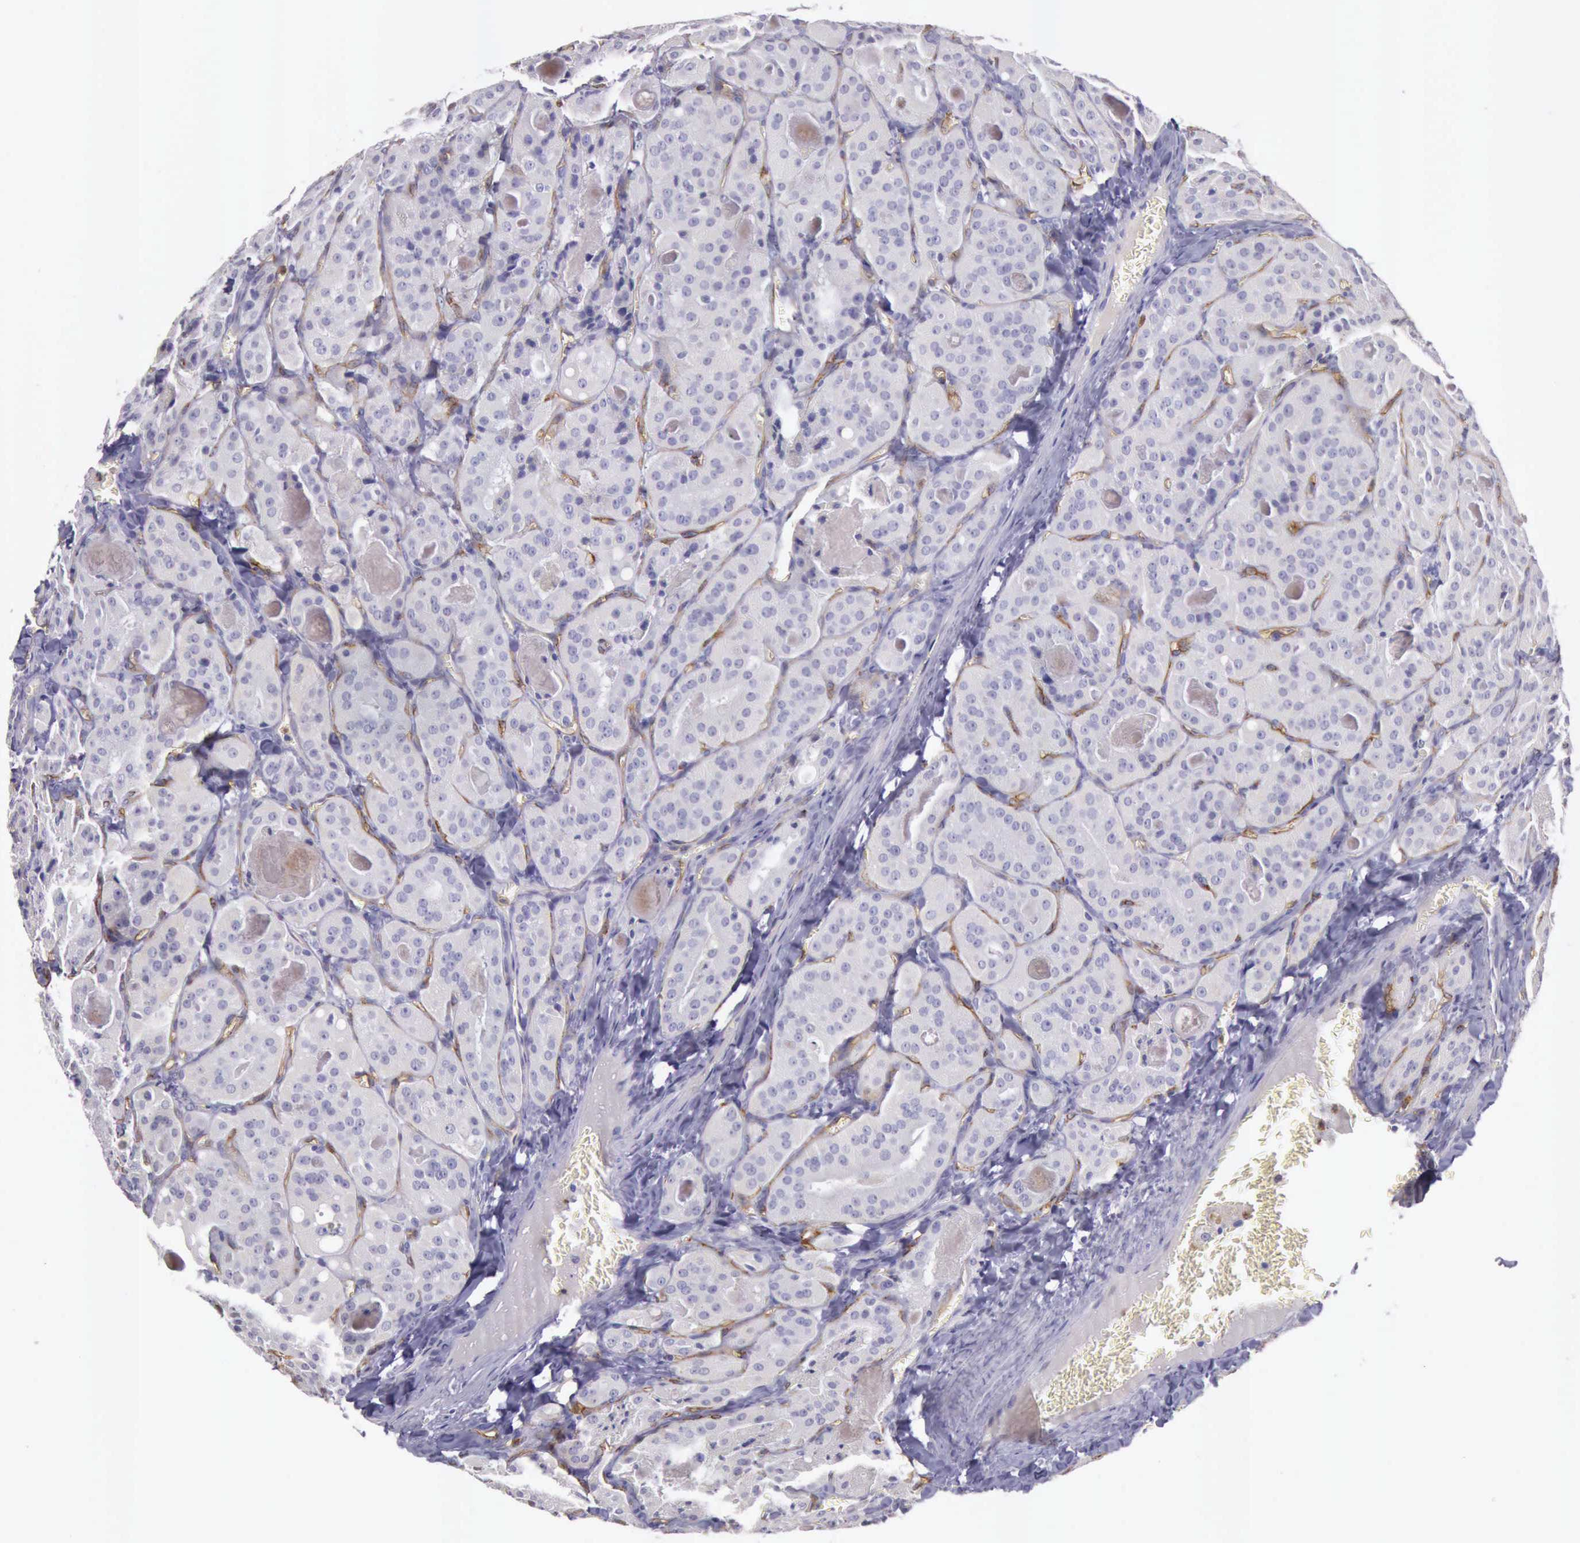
{"staining": {"intensity": "negative", "quantity": "none", "location": "none"}, "tissue": "thyroid cancer", "cell_type": "Tumor cells", "image_type": "cancer", "snomed": [{"axis": "morphology", "description": "Carcinoma, NOS"}, {"axis": "topography", "description": "Thyroid gland"}], "caption": "Protein analysis of thyroid cancer reveals no significant positivity in tumor cells.", "gene": "TCEANC", "patient": {"sex": "male", "age": 76}}